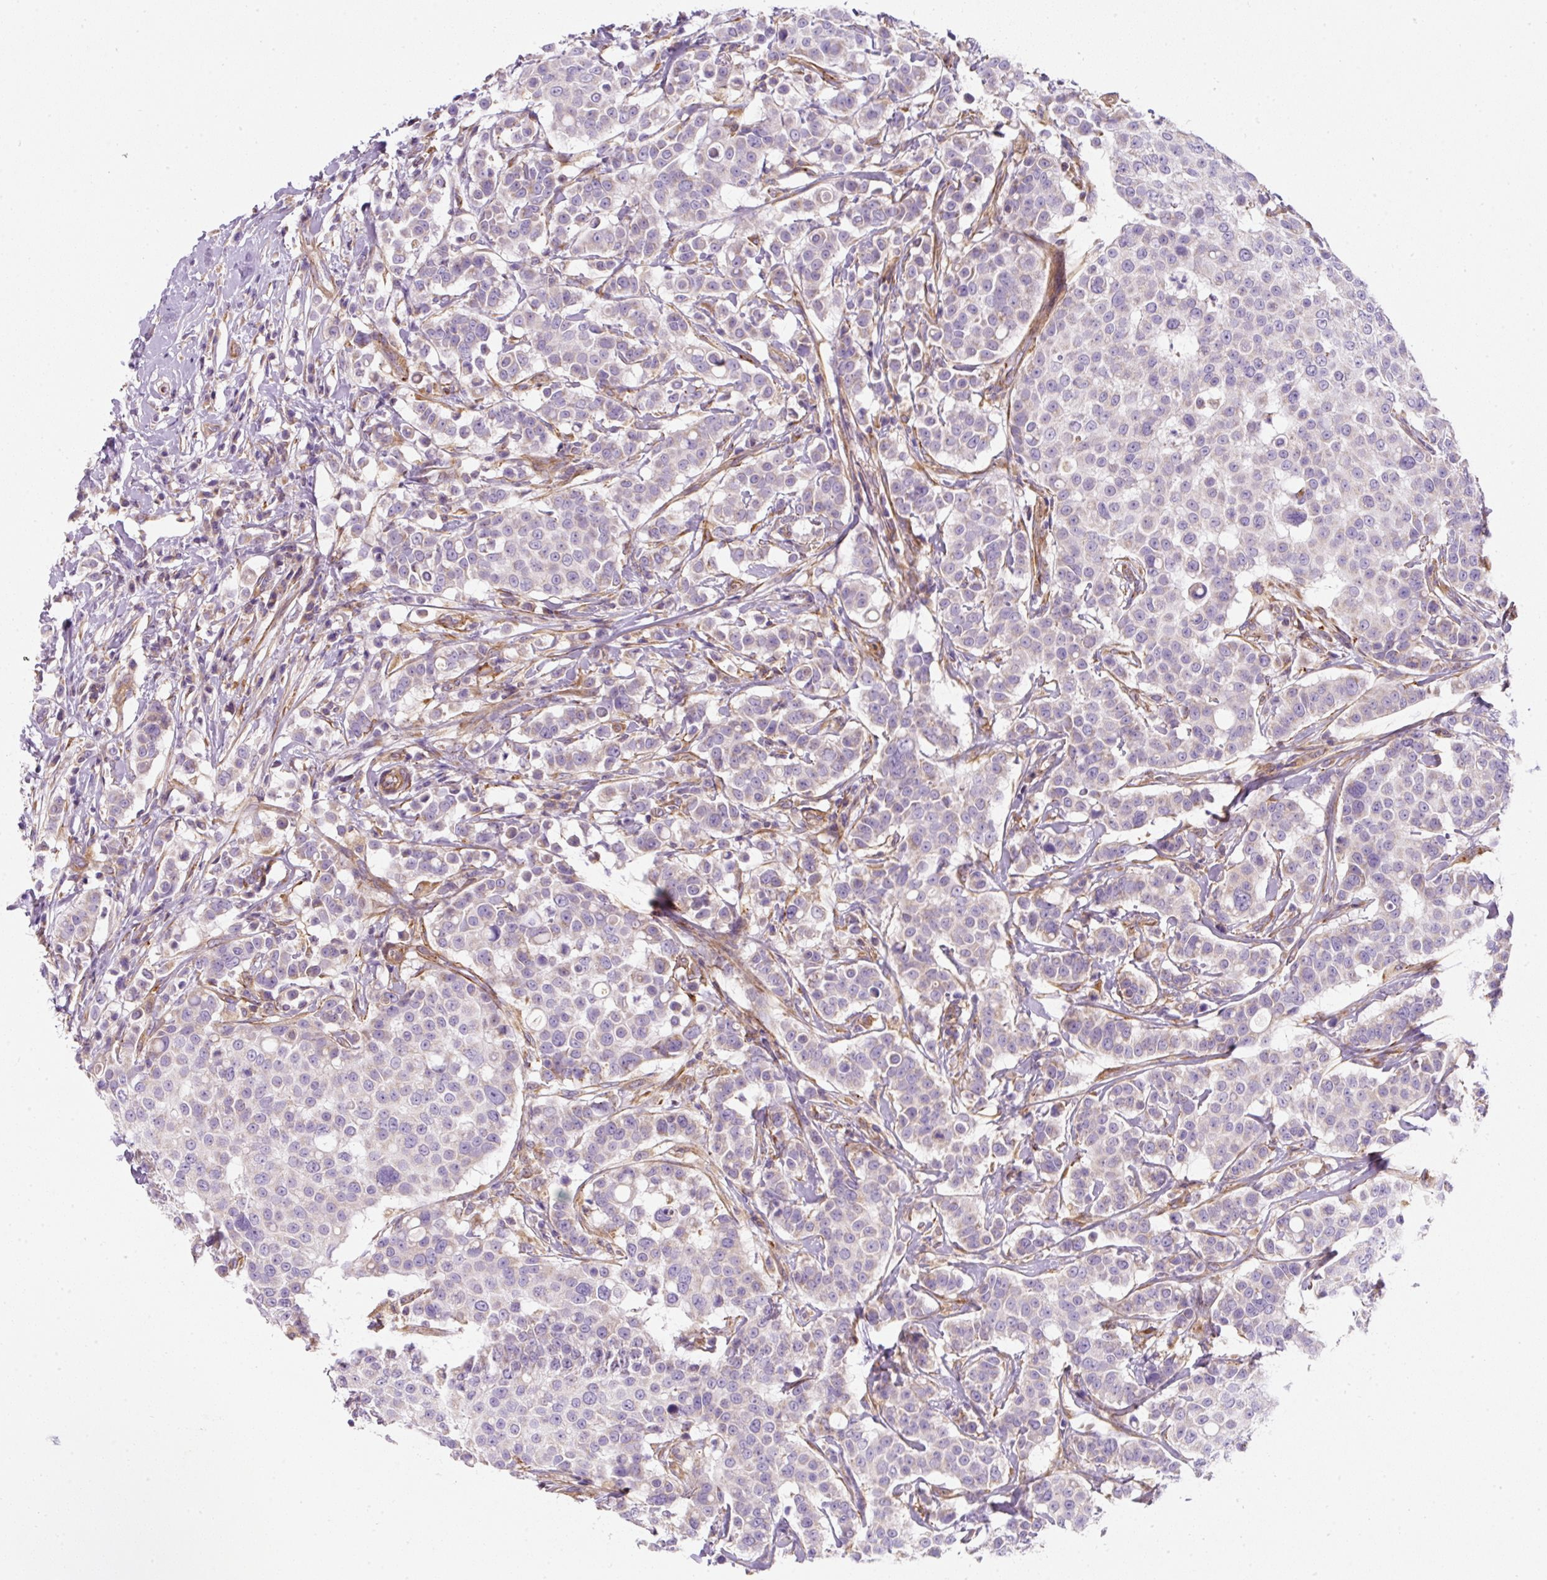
{"staining": {"intensity": "moderate", "quantity": "<25%", "location": "cytoplasmic/membranous"}, "tissue": "breast cancer", "cell_type": "Tumor cells", "image_type": "cancer", "snomed": [{"axis": "morphology", "description": "Duct carcinoma"}, {"axis": "topography", "description": "Breast"}], "caption": "Protein staining exhibits moderate cytoplasmic/membranous expression in about <25% of tumor cells in breast cancer (invasive ductal carcinoma).", "gene": "ERAP2", "patient": {"sex": "female", "age": 27}}